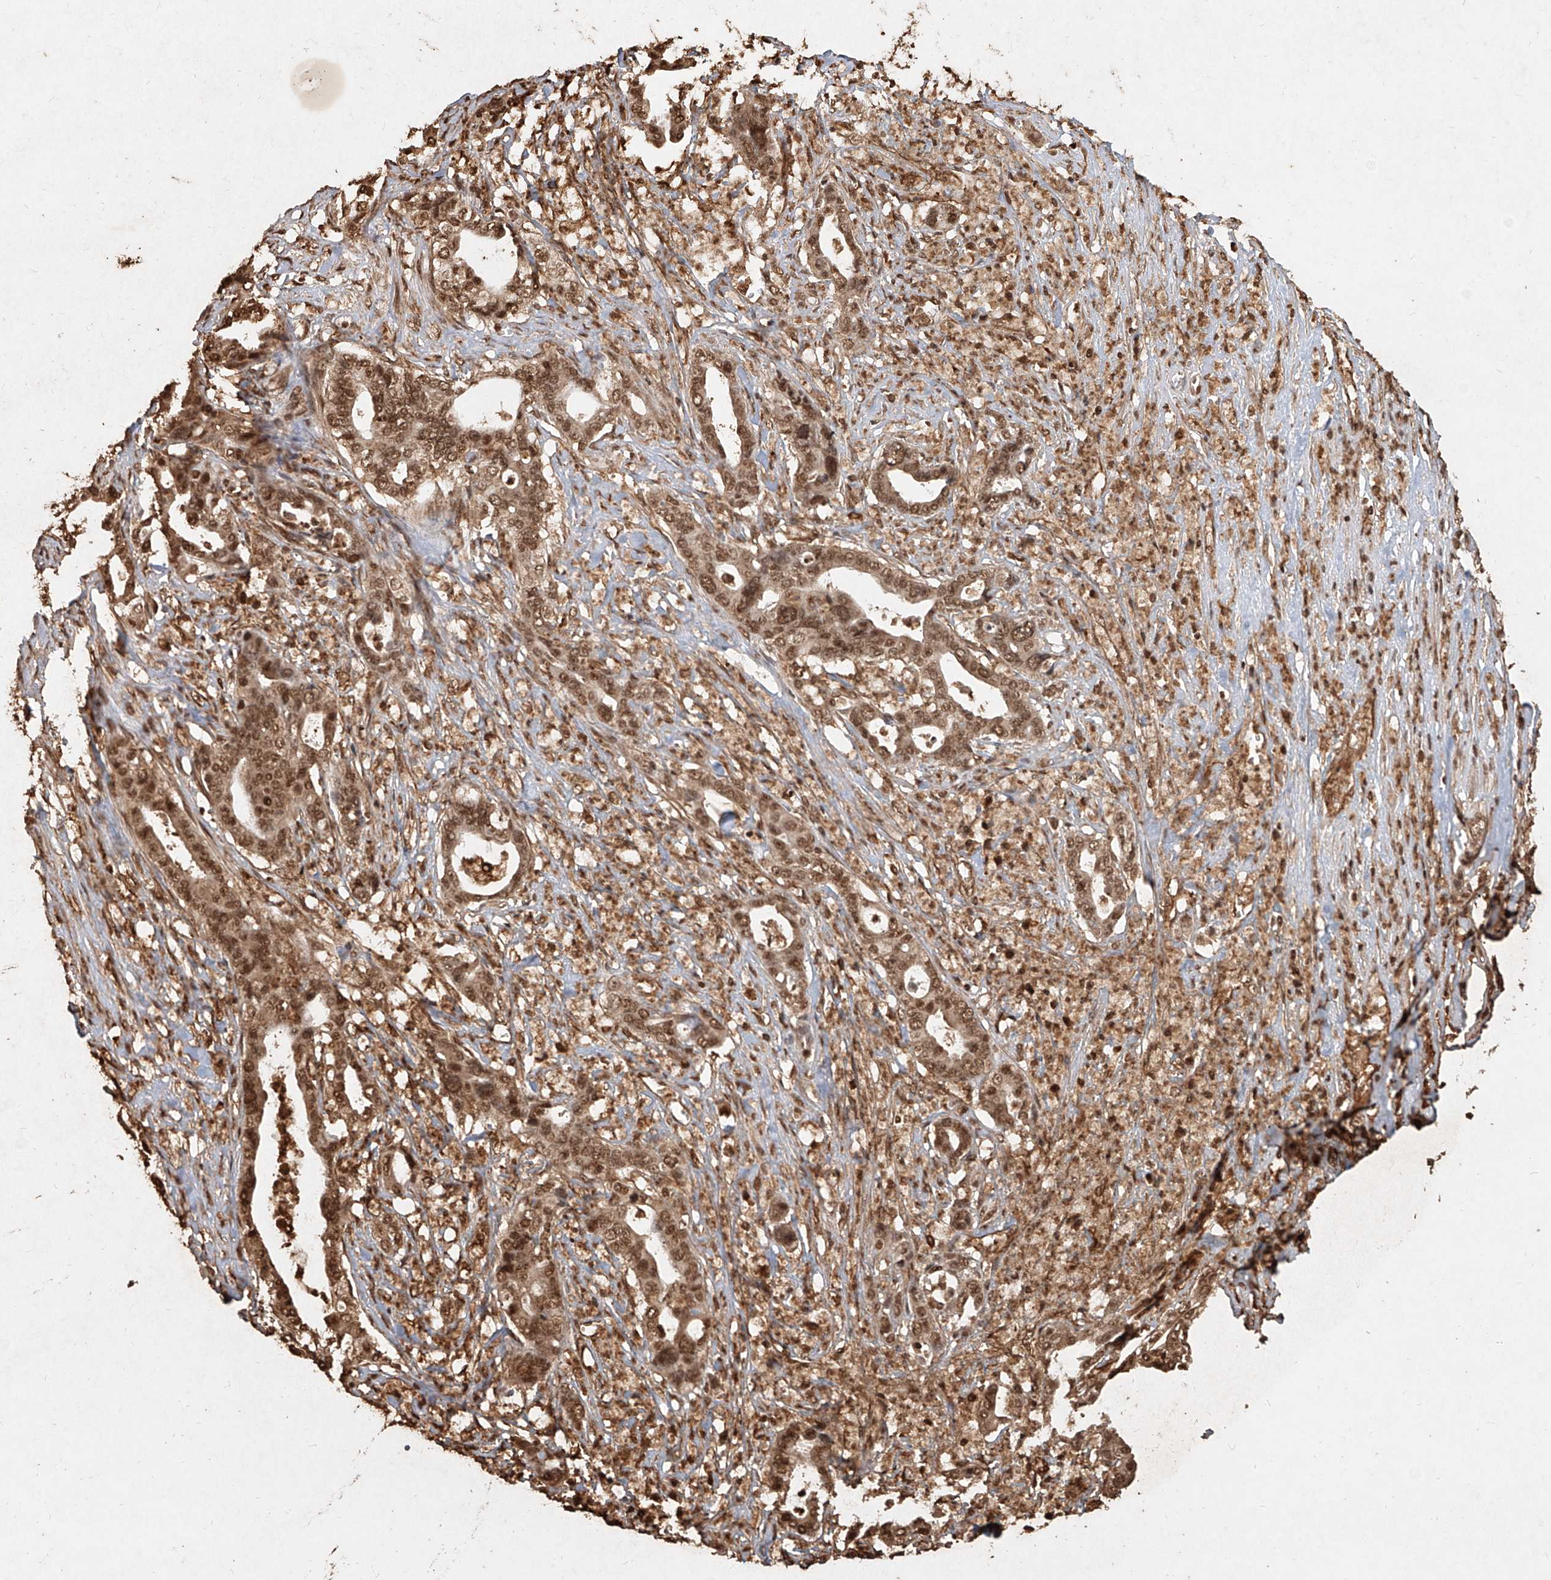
{"staining": {"intensity": "moderate", "quantity": ">75%", "location": "nuclear"}, "tissue": "liver cancer", "cell_type": "Tumor cells", "image_type": "cancer", "snomed": [{"axis": "morphology", "description": "Cholangiocarcinoma"}, {"axis": "topography", "description": "Liver"}], "caption": "High-magnification brightfield microscopy of liver cholangiocarcinoma stained with DAB (brown) and counterstained with hematoxylin (blue). tumor cells exhibit moderate nuclear staining is identified in approximately>75% of cells.", "gene": "UBE2K", "patient": {"sex": "female", "age": 61}}